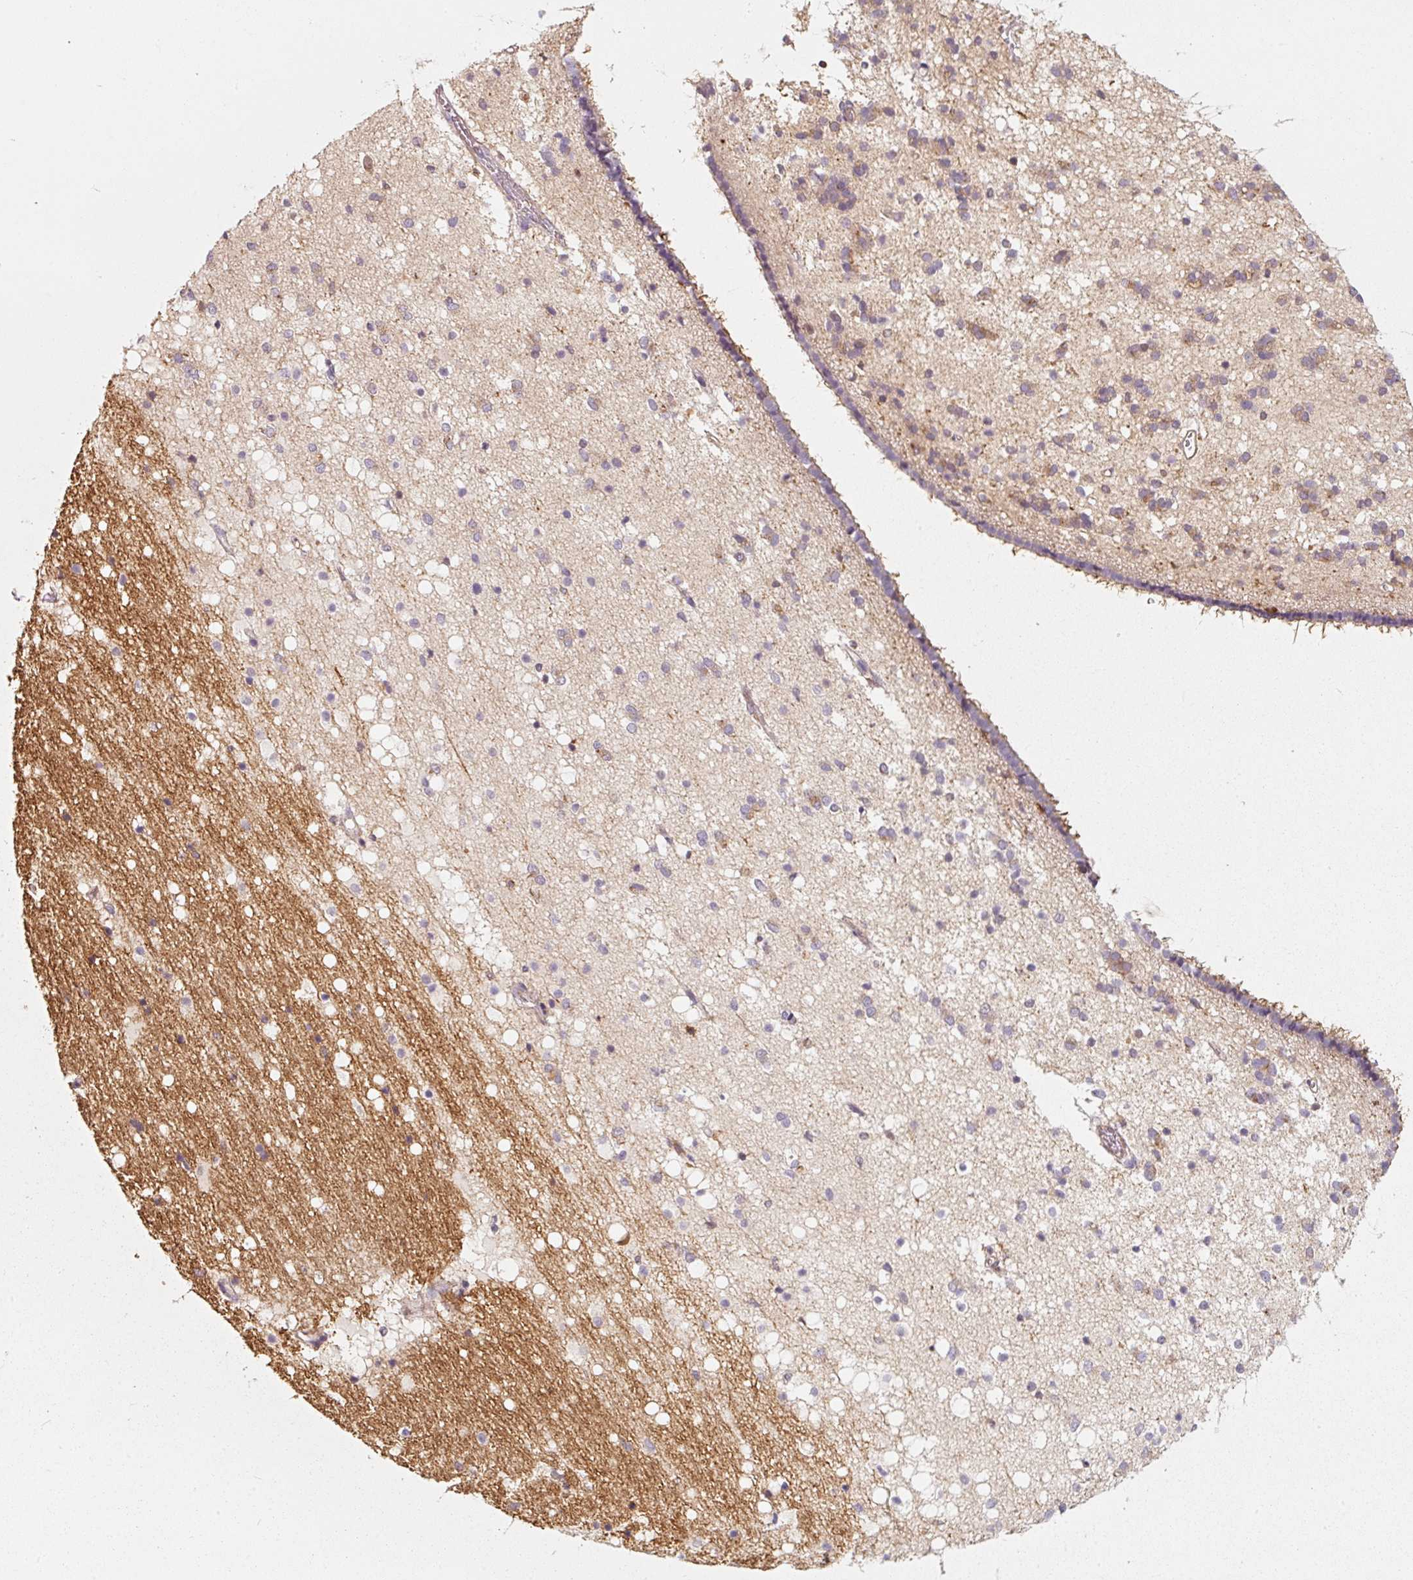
{"staining": {"intensity": "weak", "quantity": "25%-75%", "location": "cytoplasmic/membranous"}, "tissue": "caudate", "cell_type": "Glial cells", "image_type": "normal", "snomed": [{"axis": "morphology", "description": "Normal tissue, NOS"}, {"axis": "topography", "description": "Lateral ventricle wall"}], "caption": "DAB immunohistochemical staining of benign human caudate demonstrates weak cytoplasmic/membranous protein positivity in approximately 25%-75% of glial cells. The staining was performed using DAB (3,3'-diaminobenzidine), with brown indicating positive protein expression. Nuclei are stained blue with hematoxylin.", "gene": "IQGAP2", "patient": {"sex": "male", "age": 37}}